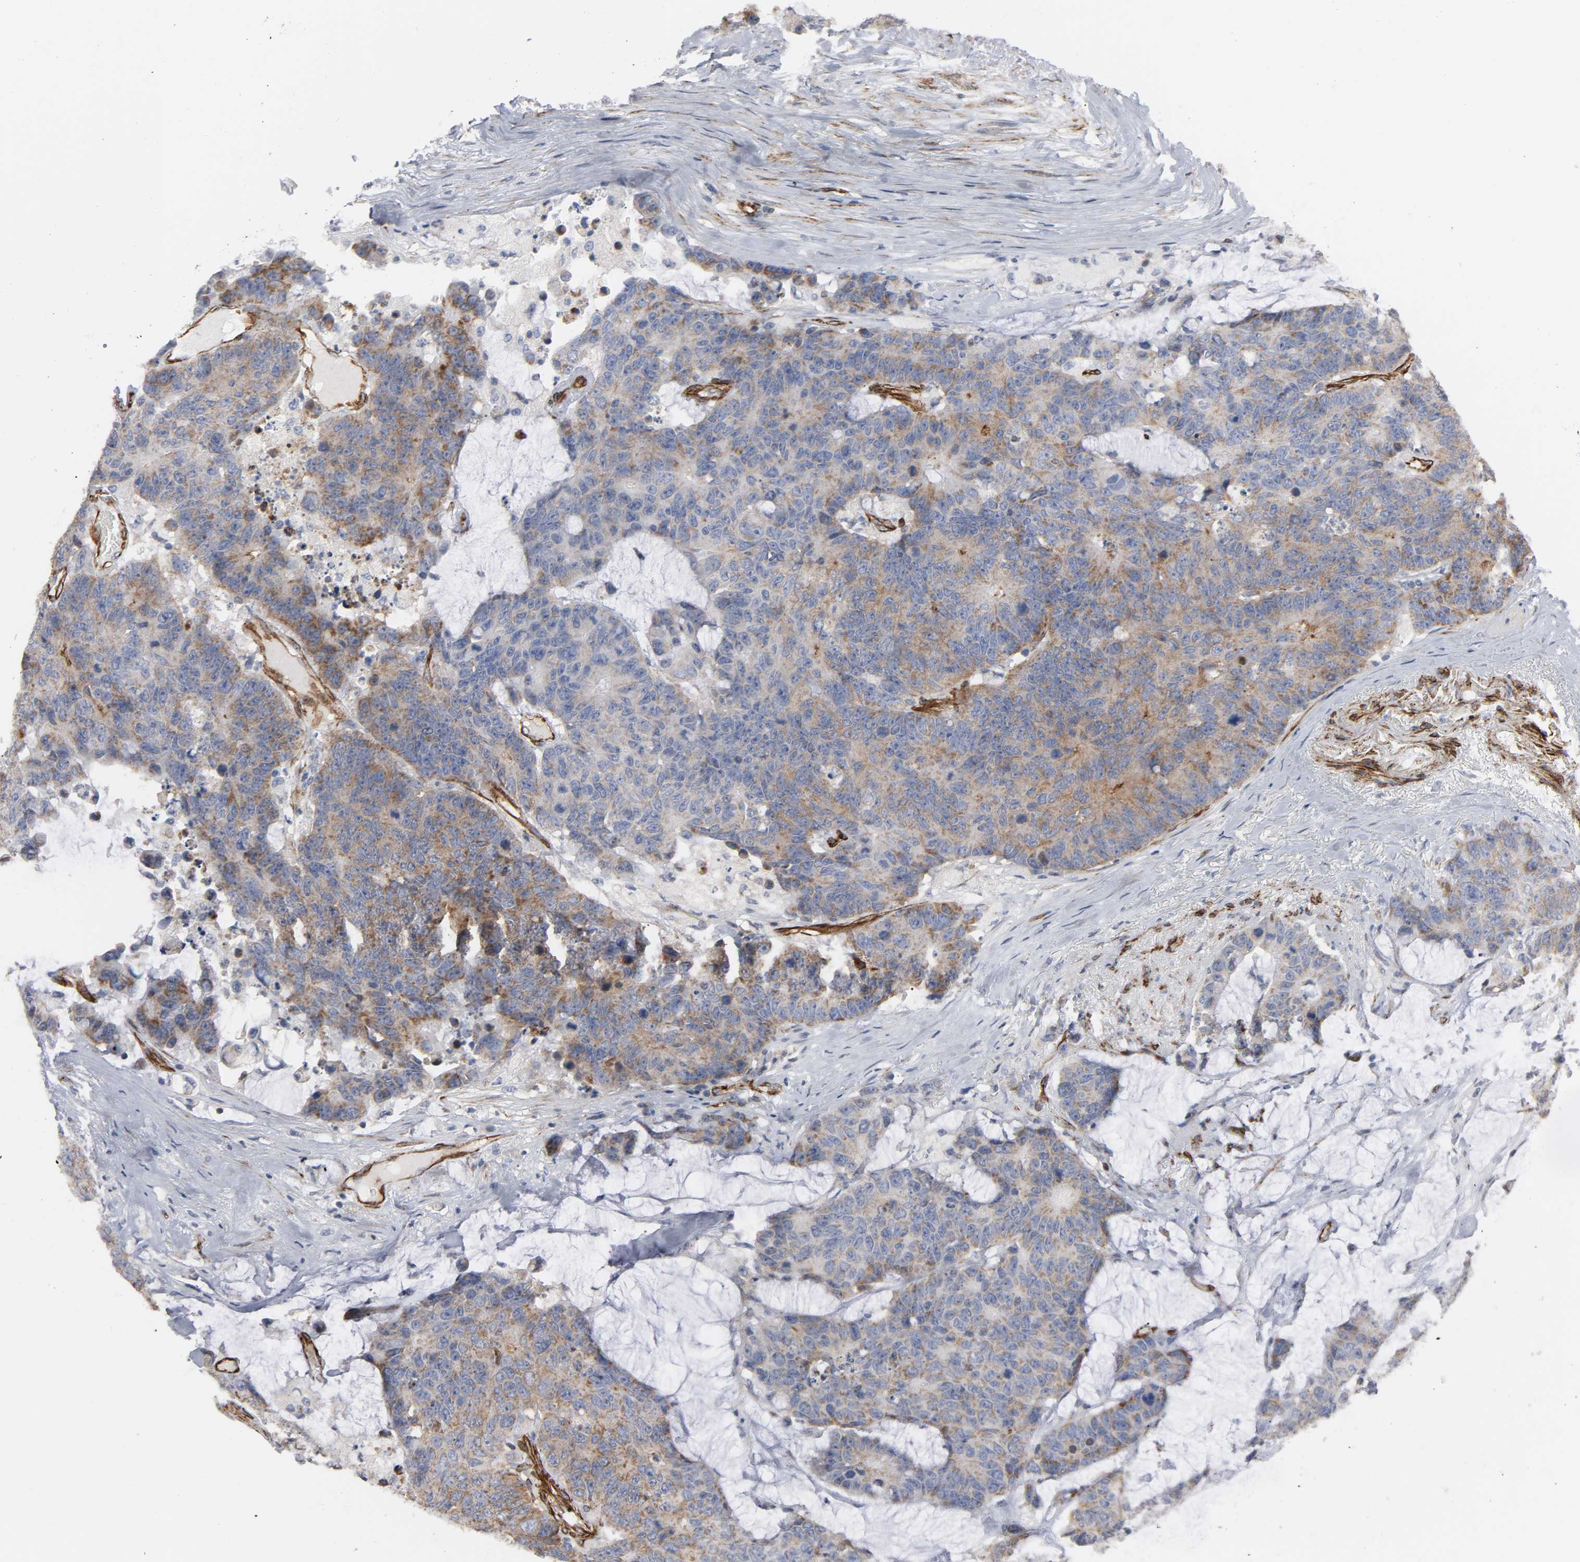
{"staining": {"intensity": "weak", "quantity": ">75%", "location": "cytoplasmic/membranous"}, "tissue": "colorectal cancer", "cell_type": "Tumor cells", "image_type": "cancer", "snomed": [{"axis": "morphology", "description": "Adenocarcinoma, NOS"}, {"axis": "topography", "description": "Colon"}], "caption": "There is low levels of weak cytoplasmic/membranous positivity in tumor cells of colorectal cancer, as demonstrated by immunohistochemical staining (brown color).", "gene": "GNG2", "patient": {"sex": "female", "age": 86}}